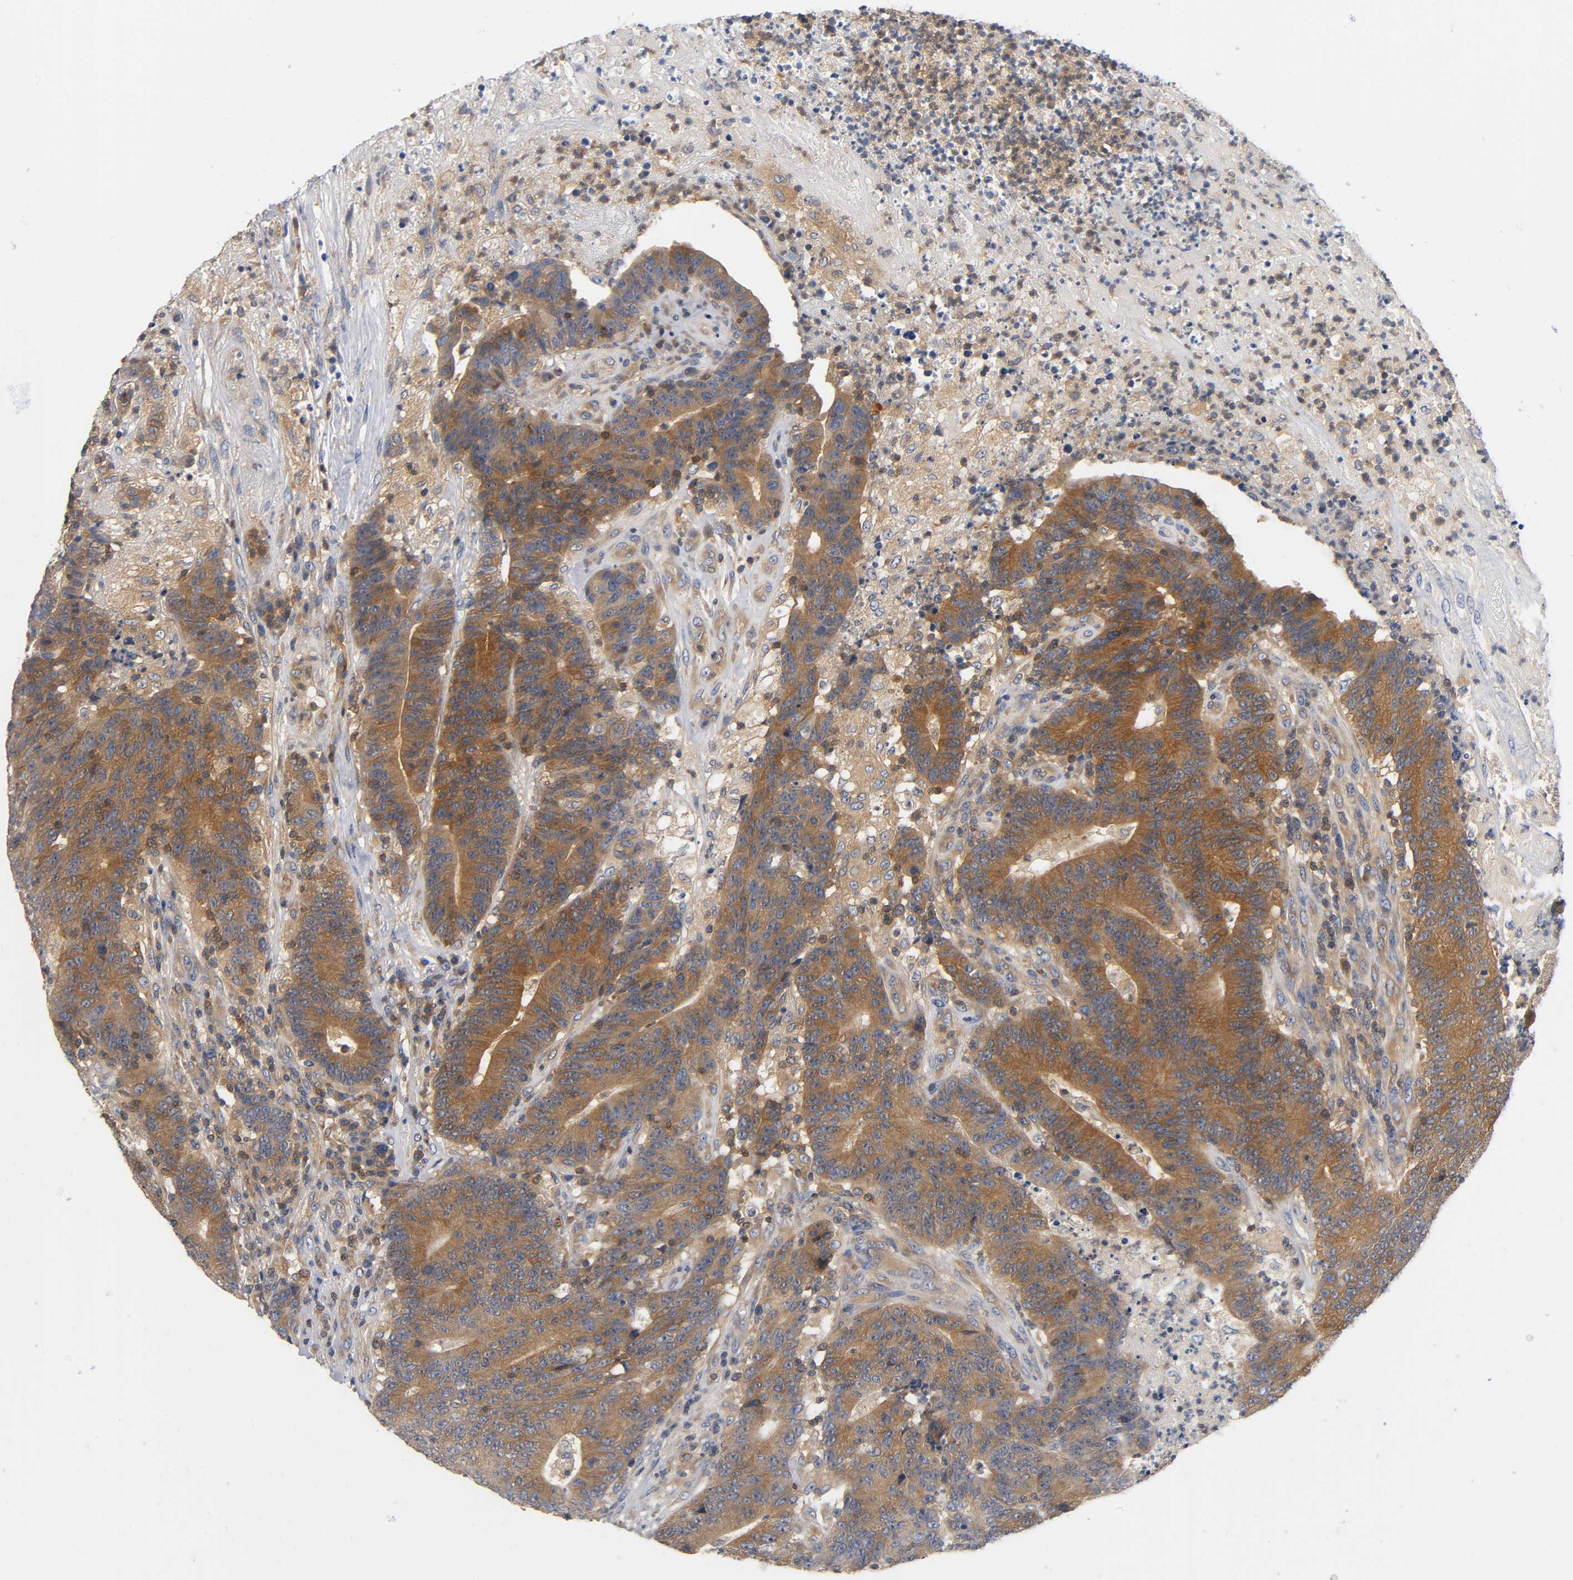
{"staining": {"intensity": "moderate", "quantity": ">75%", "location": "cytoplasmic/membranous"}, "tissue": "colorectal cancer", "cell_type": "Tumor cells", "image_type": "cancer", "snomed": [{"axis": "morphology", "description": "Normal tissue, NOS"}, {"axis": "morphology", "description": "Adenocarcinoma, NOS"}, {"axis": "topography", "description": "Colon"}], "caption": "This histopathology image shows immunohistochemistry (IHC) staining of human colorectal cancer (adenocarcinoma), with medium moderate cytoplasmic/membranous staining in about >75% of tumor cells.", "gene": "PRKAB1", "patient": {"sex": "female", "age": 75}}